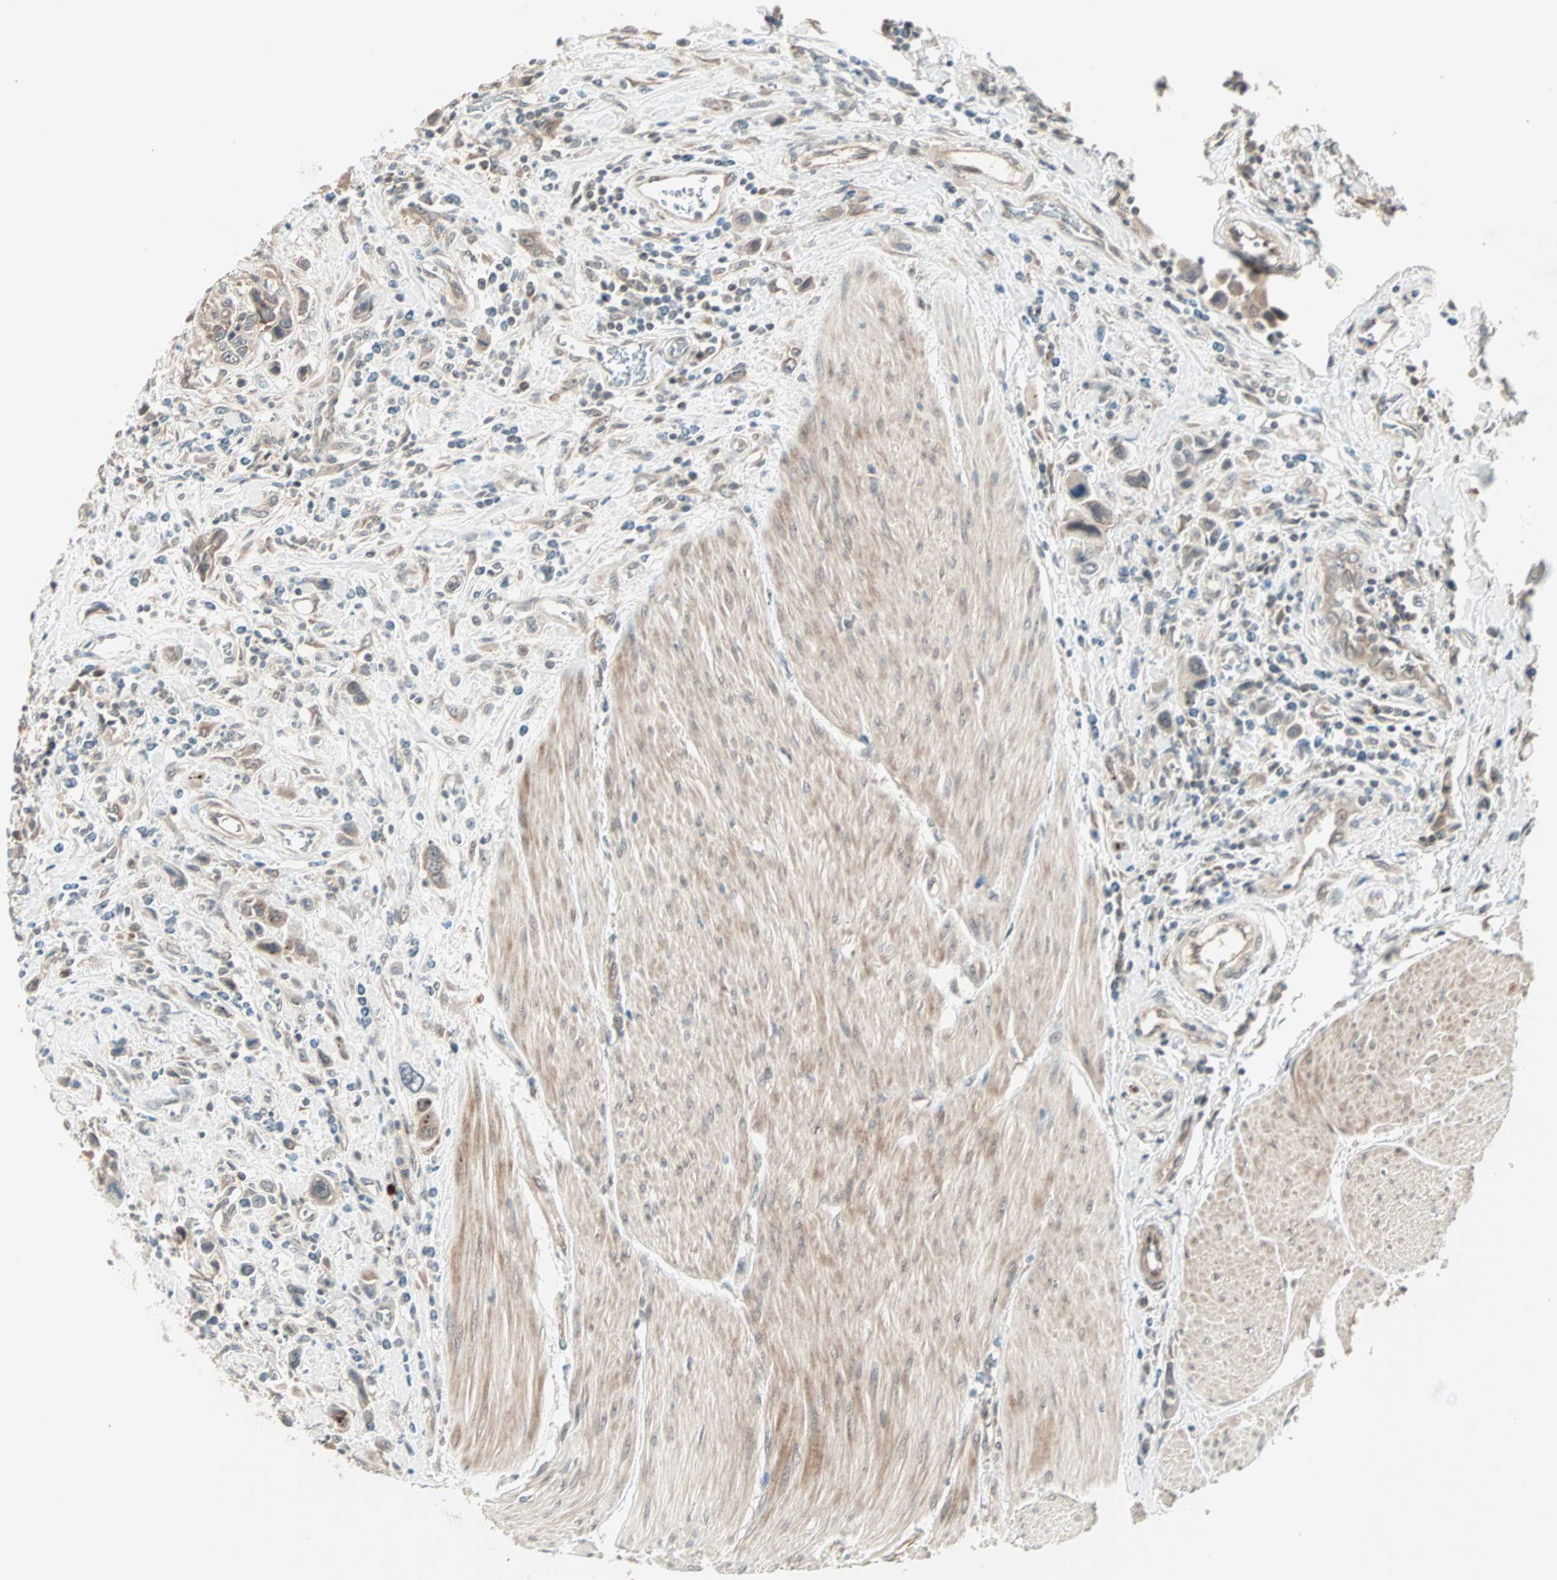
{"staining": {"intensity": "weak", "quantity": ">75%", "location": "cytoplasmic/membranous"}, "tissue": "urothelial cancer", "cell_type": "Tumor cells", "image_type": "cancer", "snomed": [{"axis": "morphology", "description": "Urothelial carcinoma, High grade"}, {"axis": "topography", "description": "Urinary bladder"}], "caption": "Immunohistochemical staining of urothelial cancer exhibits weak cytoplasmic/membranous protein expression in approximately >75% of tumor cells. The staining is performed using DAB brown chromogen to label protein expression. The nuclei are counter-stained blue using hematoxylin.", "gene": "PGBD1", "patient": {"sex": "male", "age": 50}}